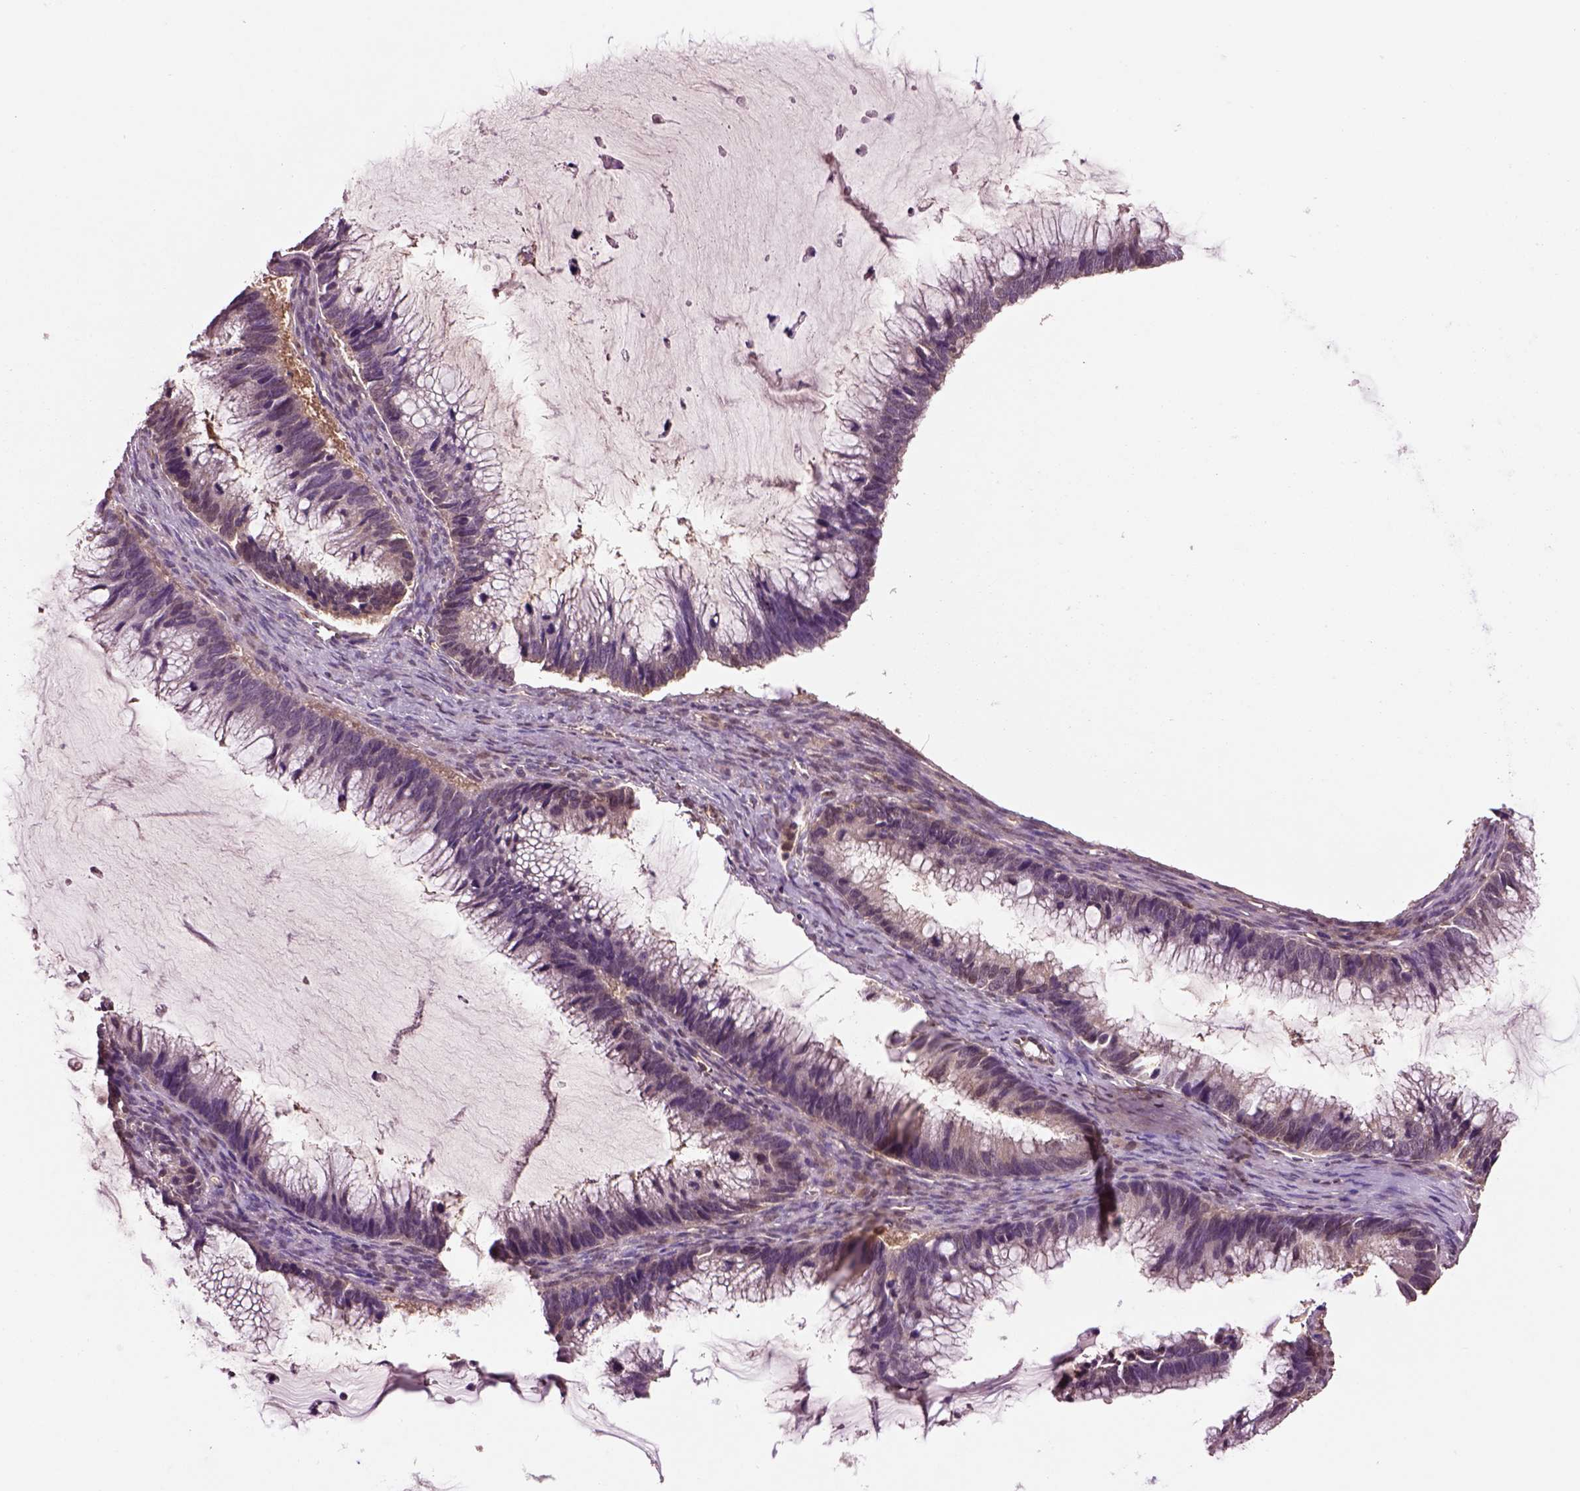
{"staining": {"intensity": "moderate", "quantity": "<25%", "location": "cytoplasmic/membranous"}, "tissue": "ovarian cancer", "cell_type": "Tumor cells", "image_type": "cancer", "snomed": [{"axis": "morphology", "description": "Cystadenocarcinoma, mucinous, NOS"}, {"axis": "topography", "description": "Ovary"}], "caption": "A photomicrograph of human ovarian cancer (mucinous cystadenocarcinoma) stained for a protein demonstrates moderate cytoplasmic/membranous brown staining in tumor cells.", "gene": "MDP1", "patient": {"sex": "female", "age": 38}}